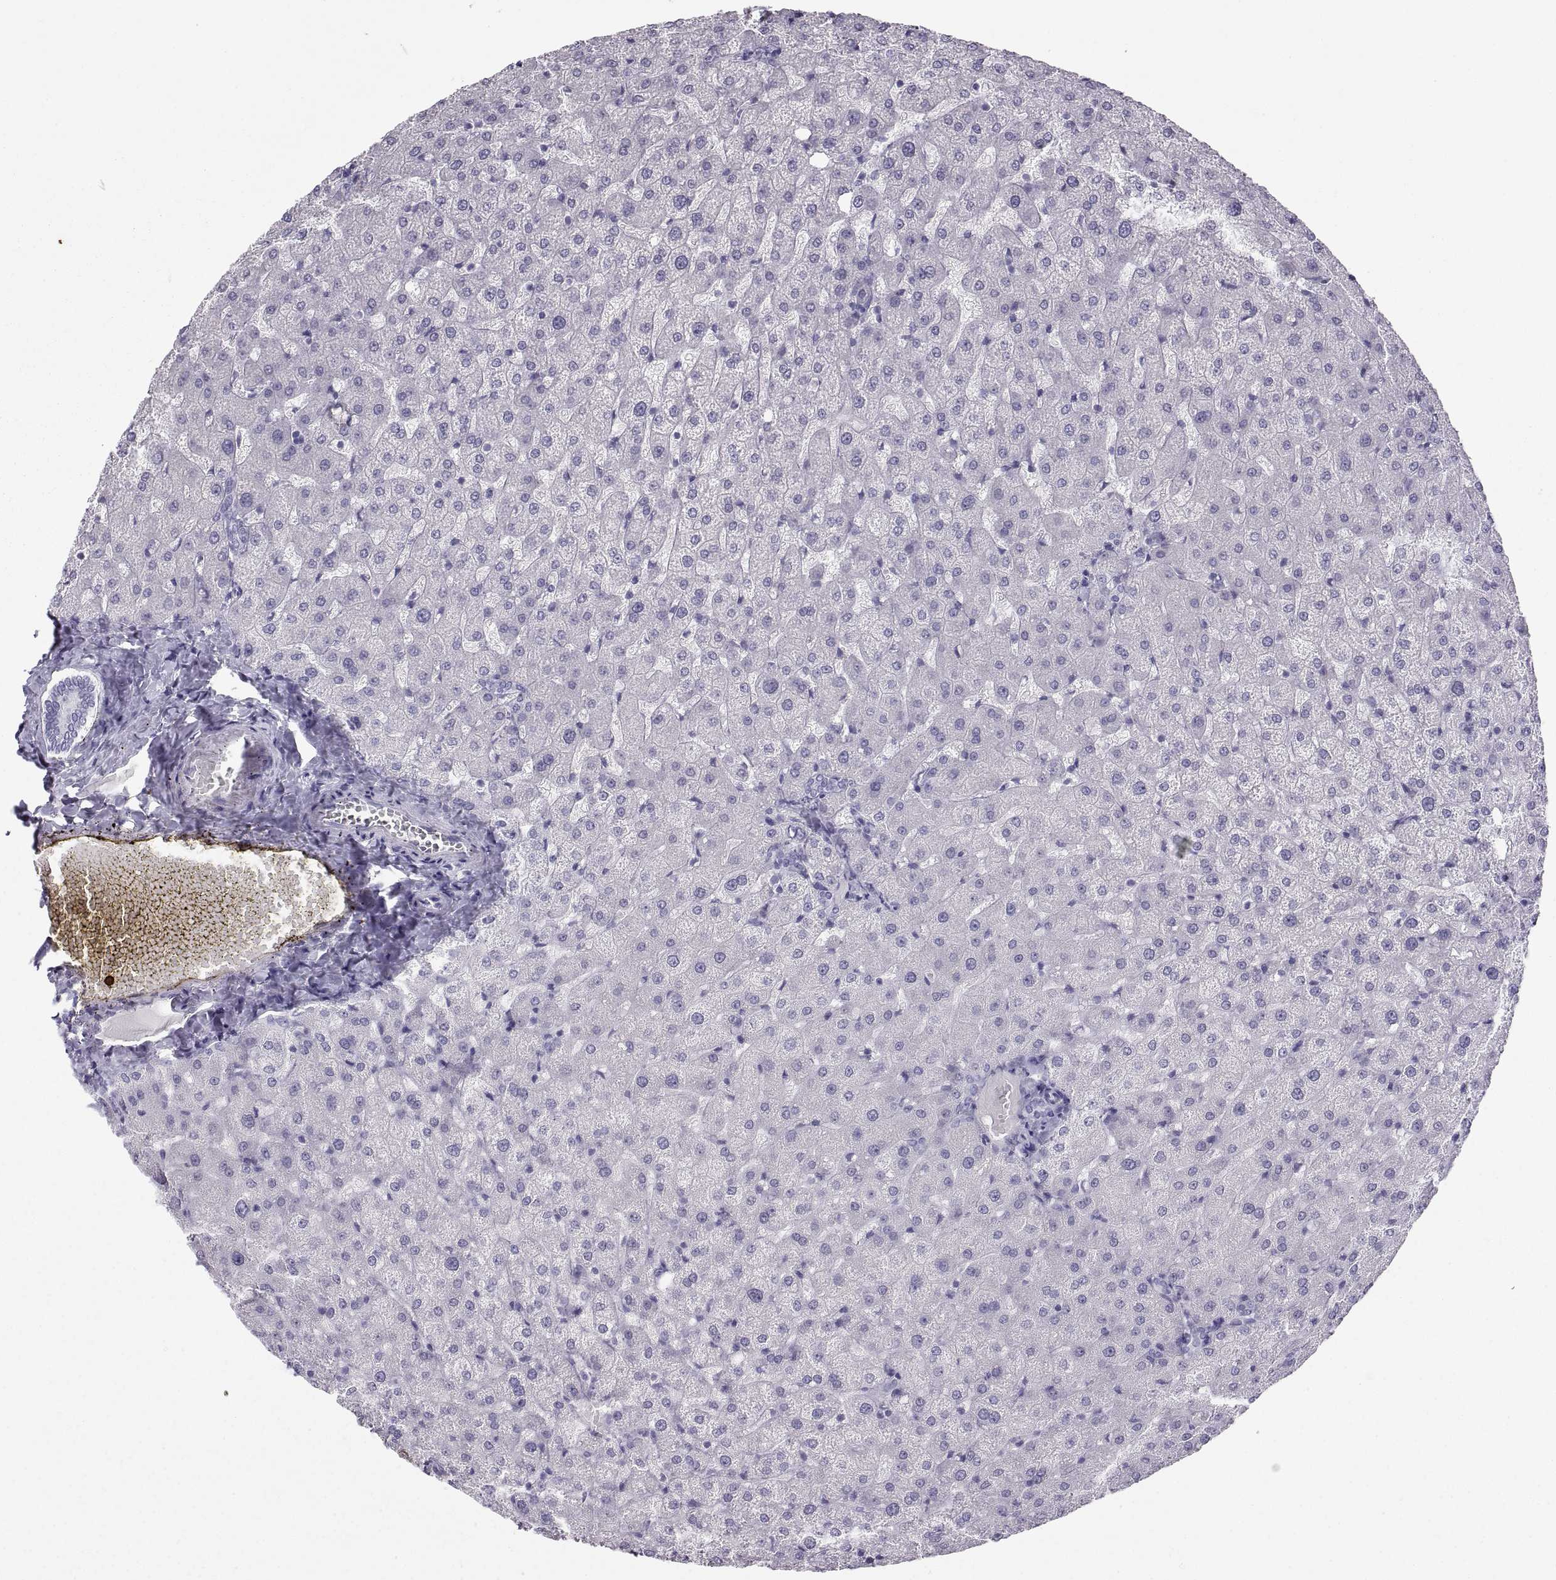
{"staining": {"intensity": "negative", "quantity": "none", "location": "none"}, "tissue": "liver", "cell_type": "Cholangiocytes", "image_type": "normal", "snomed": [{"axis": "morphology", "description": "Normal tissue, NOS"}, {"axis": "topography", "description": "Liver"}], "caption": "High magnification brightfield microscopy of benign liver stained with DAB (brown) and counterstained with hematoxylin (blue): cholangiocytes show no significant expression. The staining is performed using DAB brown chromogen with nuclei counter-stained in using hematoxylin.", "gene": "SEMG1", "patient": {"sex": "female", "age": 50}}